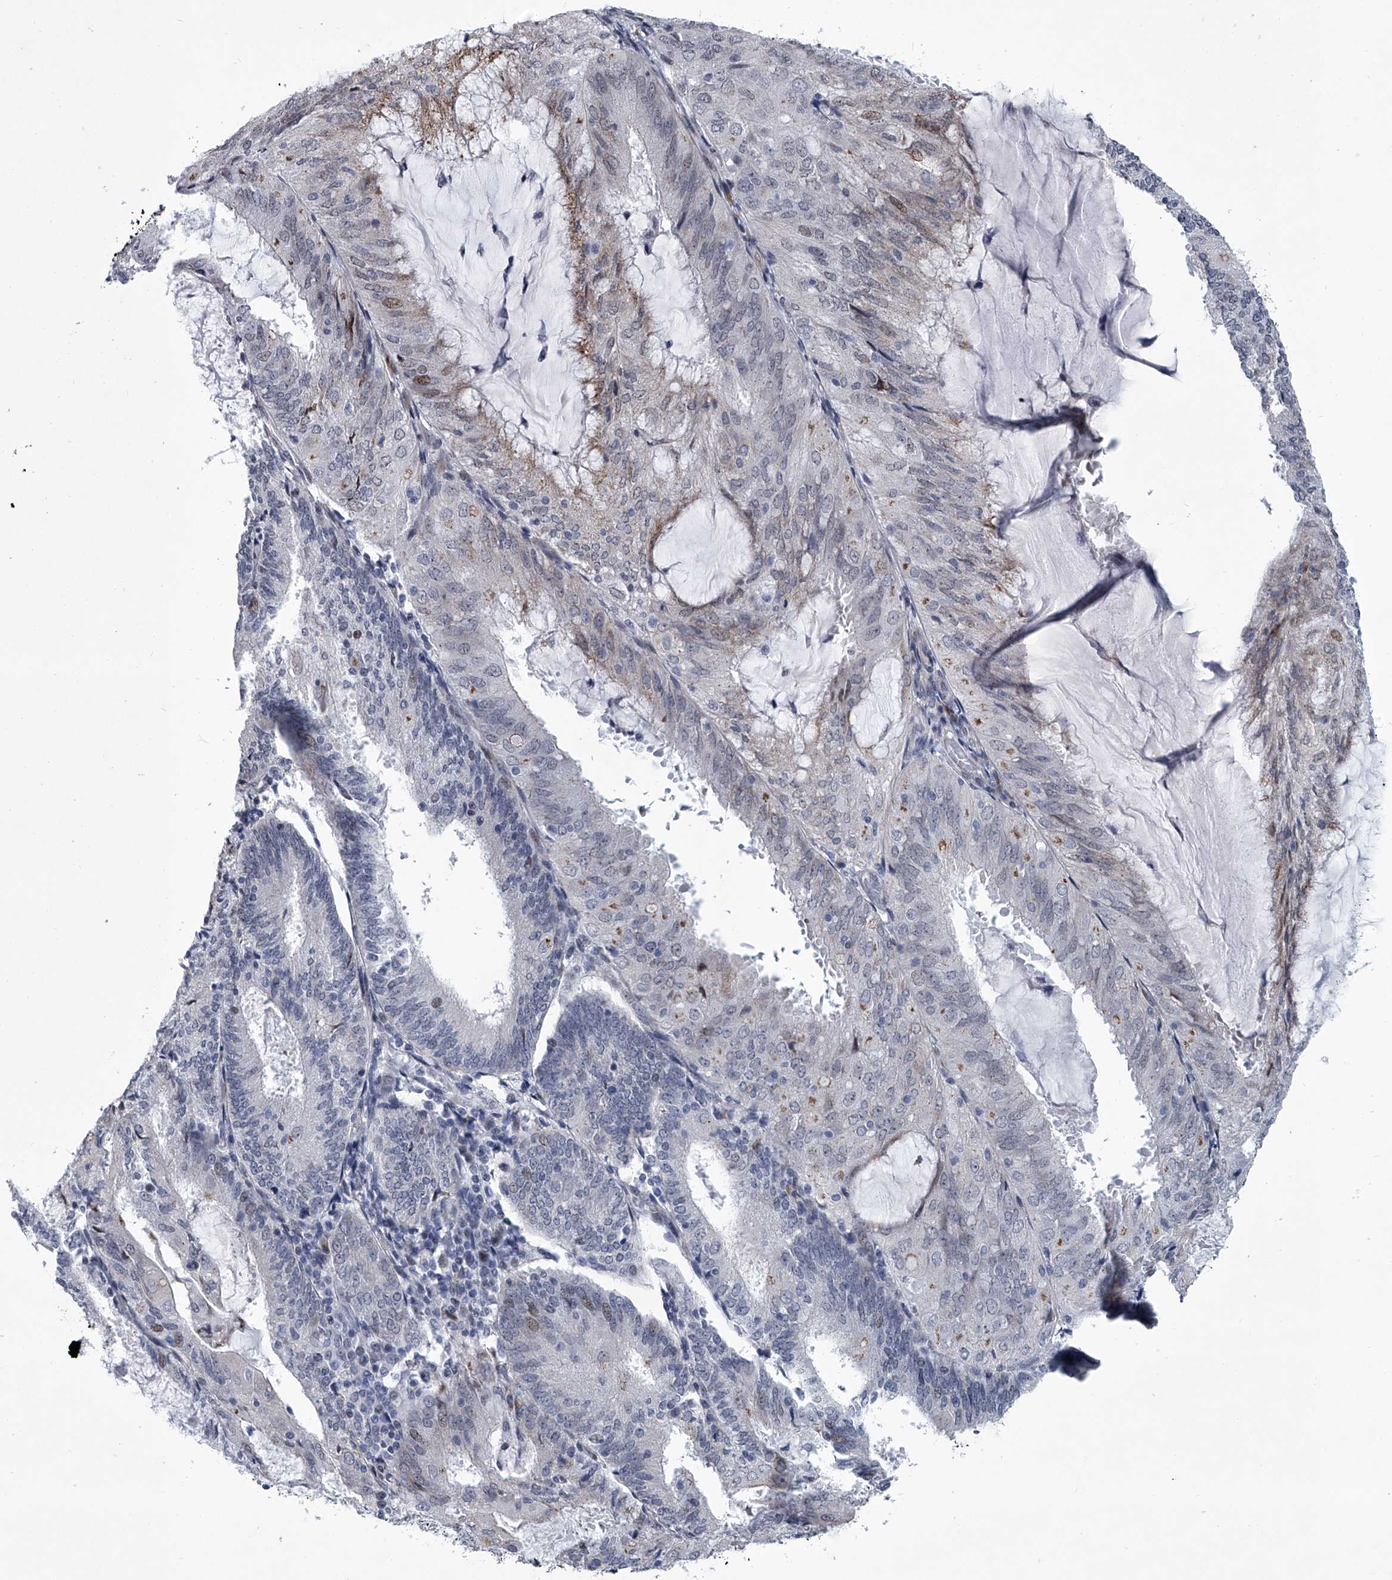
{"staining": {"intensity": "negative", "quantity": "none", "location": "none"}, "tissue": "endometrial cancer", "cell_type": "Tumor cells", "image_type": "cancer", "snomed": [{"axis": "morphology", "description": "Adenocarcinoma, NOS"}, {"axis": "topography", "description": "Endometrium"}], "caption": "This is an immunohistochemistry (IHC) histopathology image of human endometrial adenocarcinoma. There is no expression in tumor cells.", "gene": "PPP2R5D", "patient": {"sex": "female", "age": 81}}